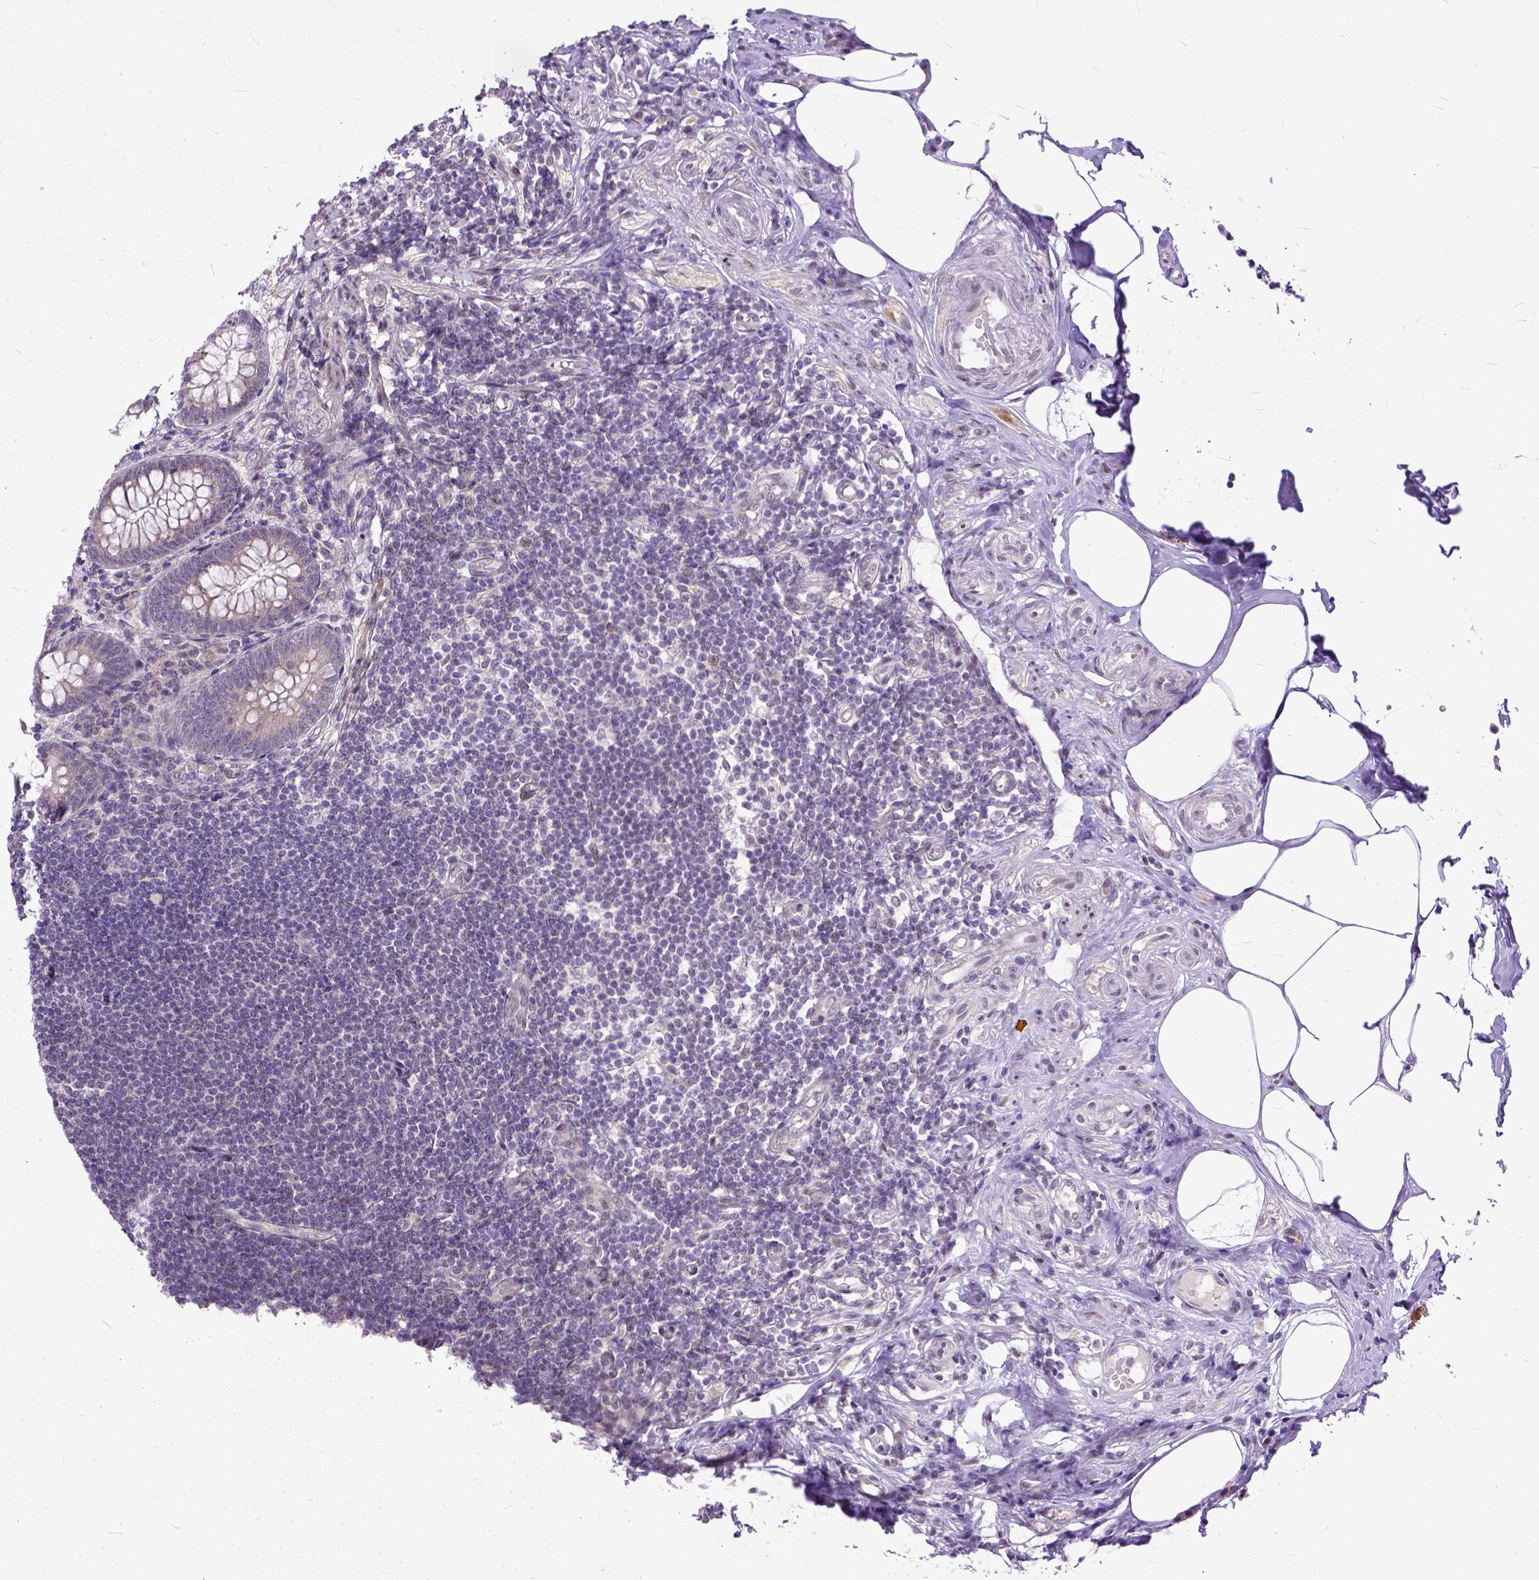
{"staining": {"intensity": "negative", "quantity": "none", "location": "none"}, "tissue": "appendix", "cell_type": "Glandular cells", "image_type": "normal", "snomed": [{"axis": "morphology", "description": "Normal tissue, NOS"}, {"axis": "topography", "description": "Appendix"}], "caption": "Immunohistochemistry (IHC) of benign appendix exhibits no staining in glandular cells. The staining is performed using DAB (3,3'-diaminobenzidine) brown chromogen with nuclei counter-stained in using hematoxylin.", "gene": "TCEAL7", "patient": {"sex": "female", "age": 57}}